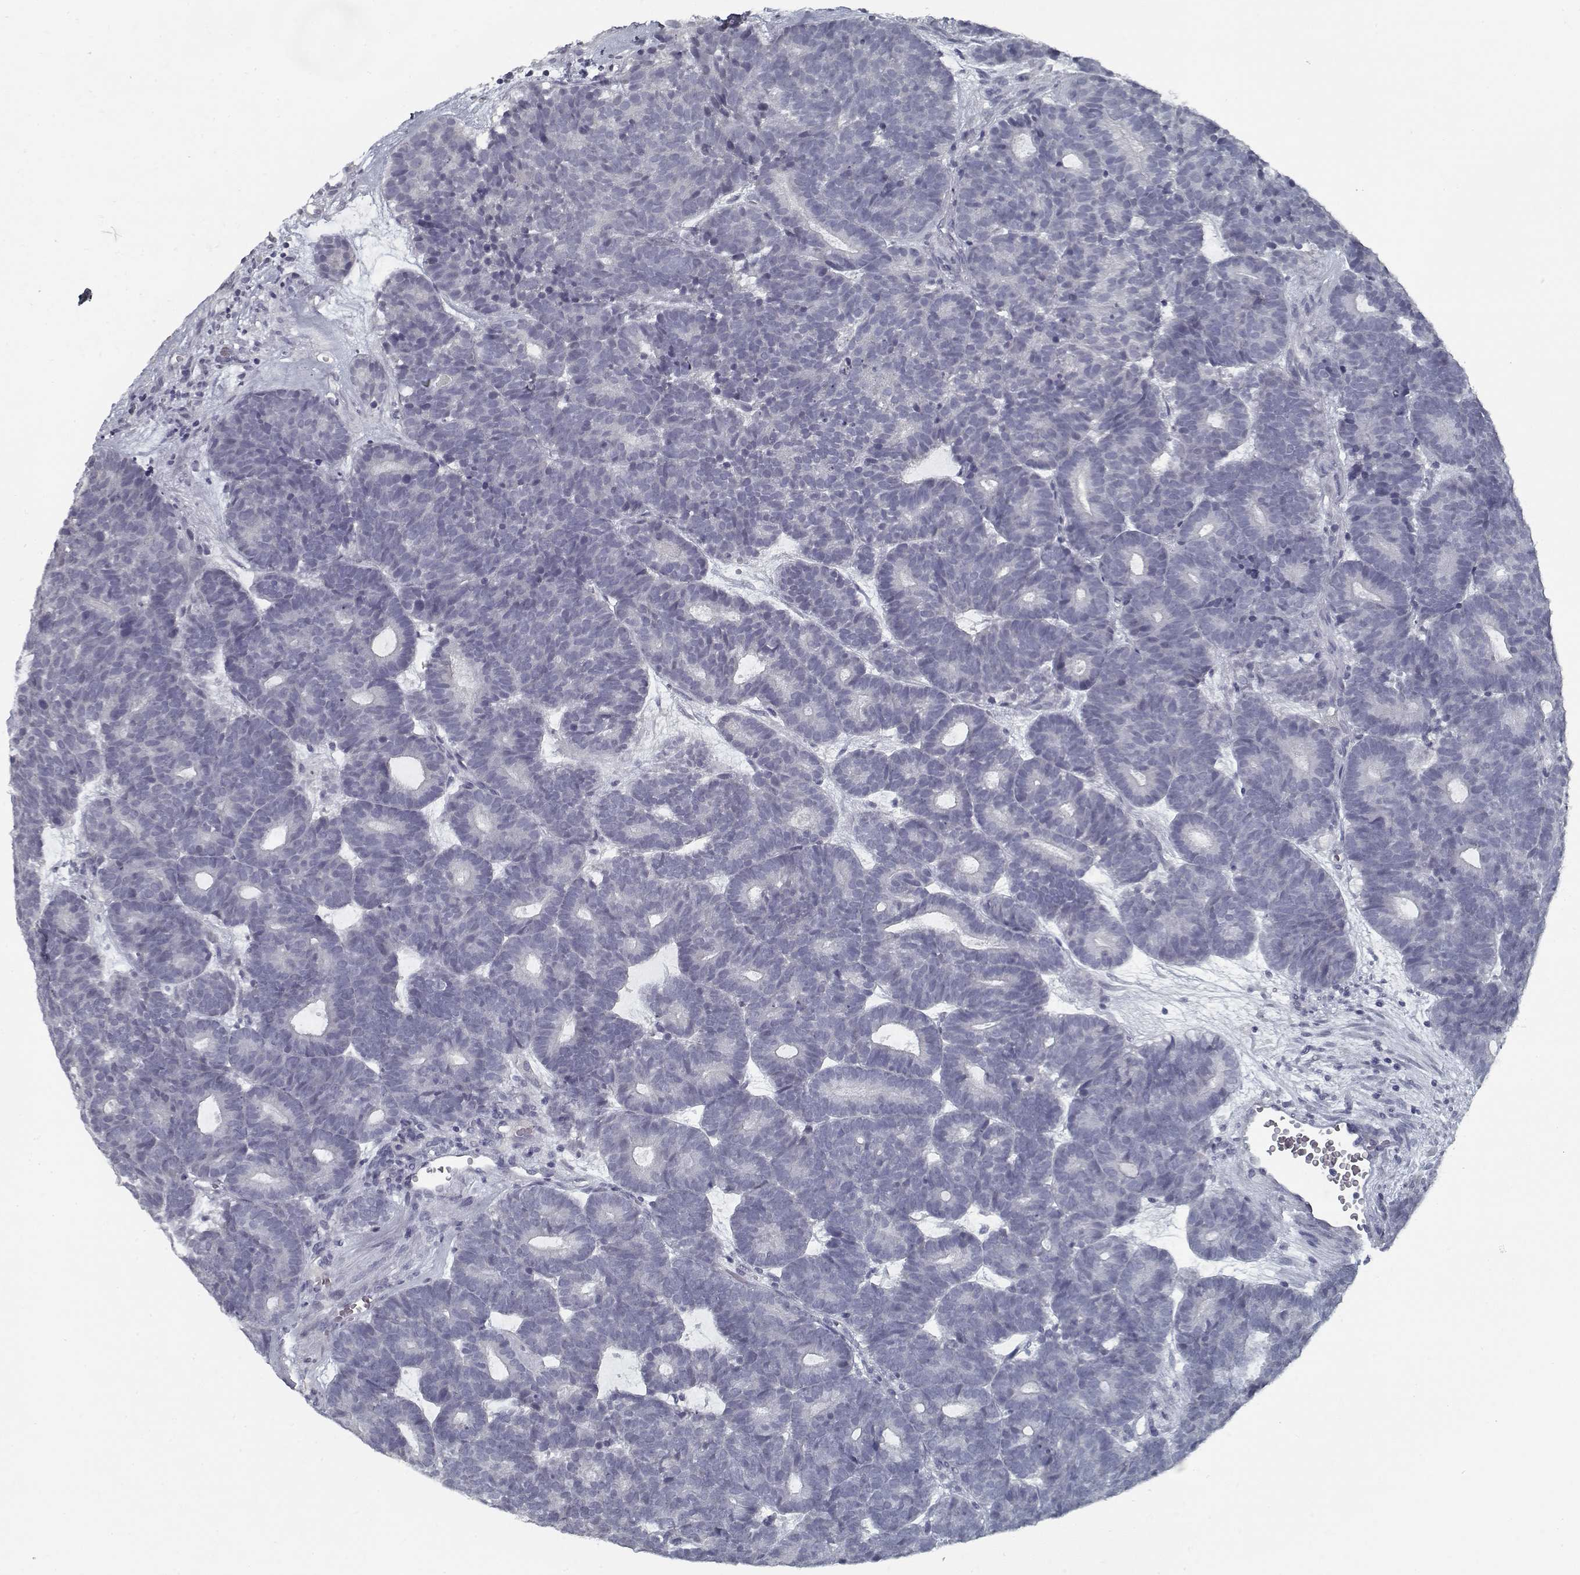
{"staining": {"intensity": "negative", "quantity": "none", "location": "none"}, "tissue": "head and neck cancer", "cell_type": "Tumor cells", "image_type": "cancer", "snomed": [{"axis": "morphology", "description": "Adenocarcinoma, NOS"}, {"axis": "topography", "description": "Head-Neck"}], "caption": "The immunohistochemistry histopathology image has no significant positivity in tumor cells of head and neck cancer tissue. (IHC, brightfield microscopy, high magnification).", "gene": "GAD2", "patient": {"sex": "female", "age": 81}}